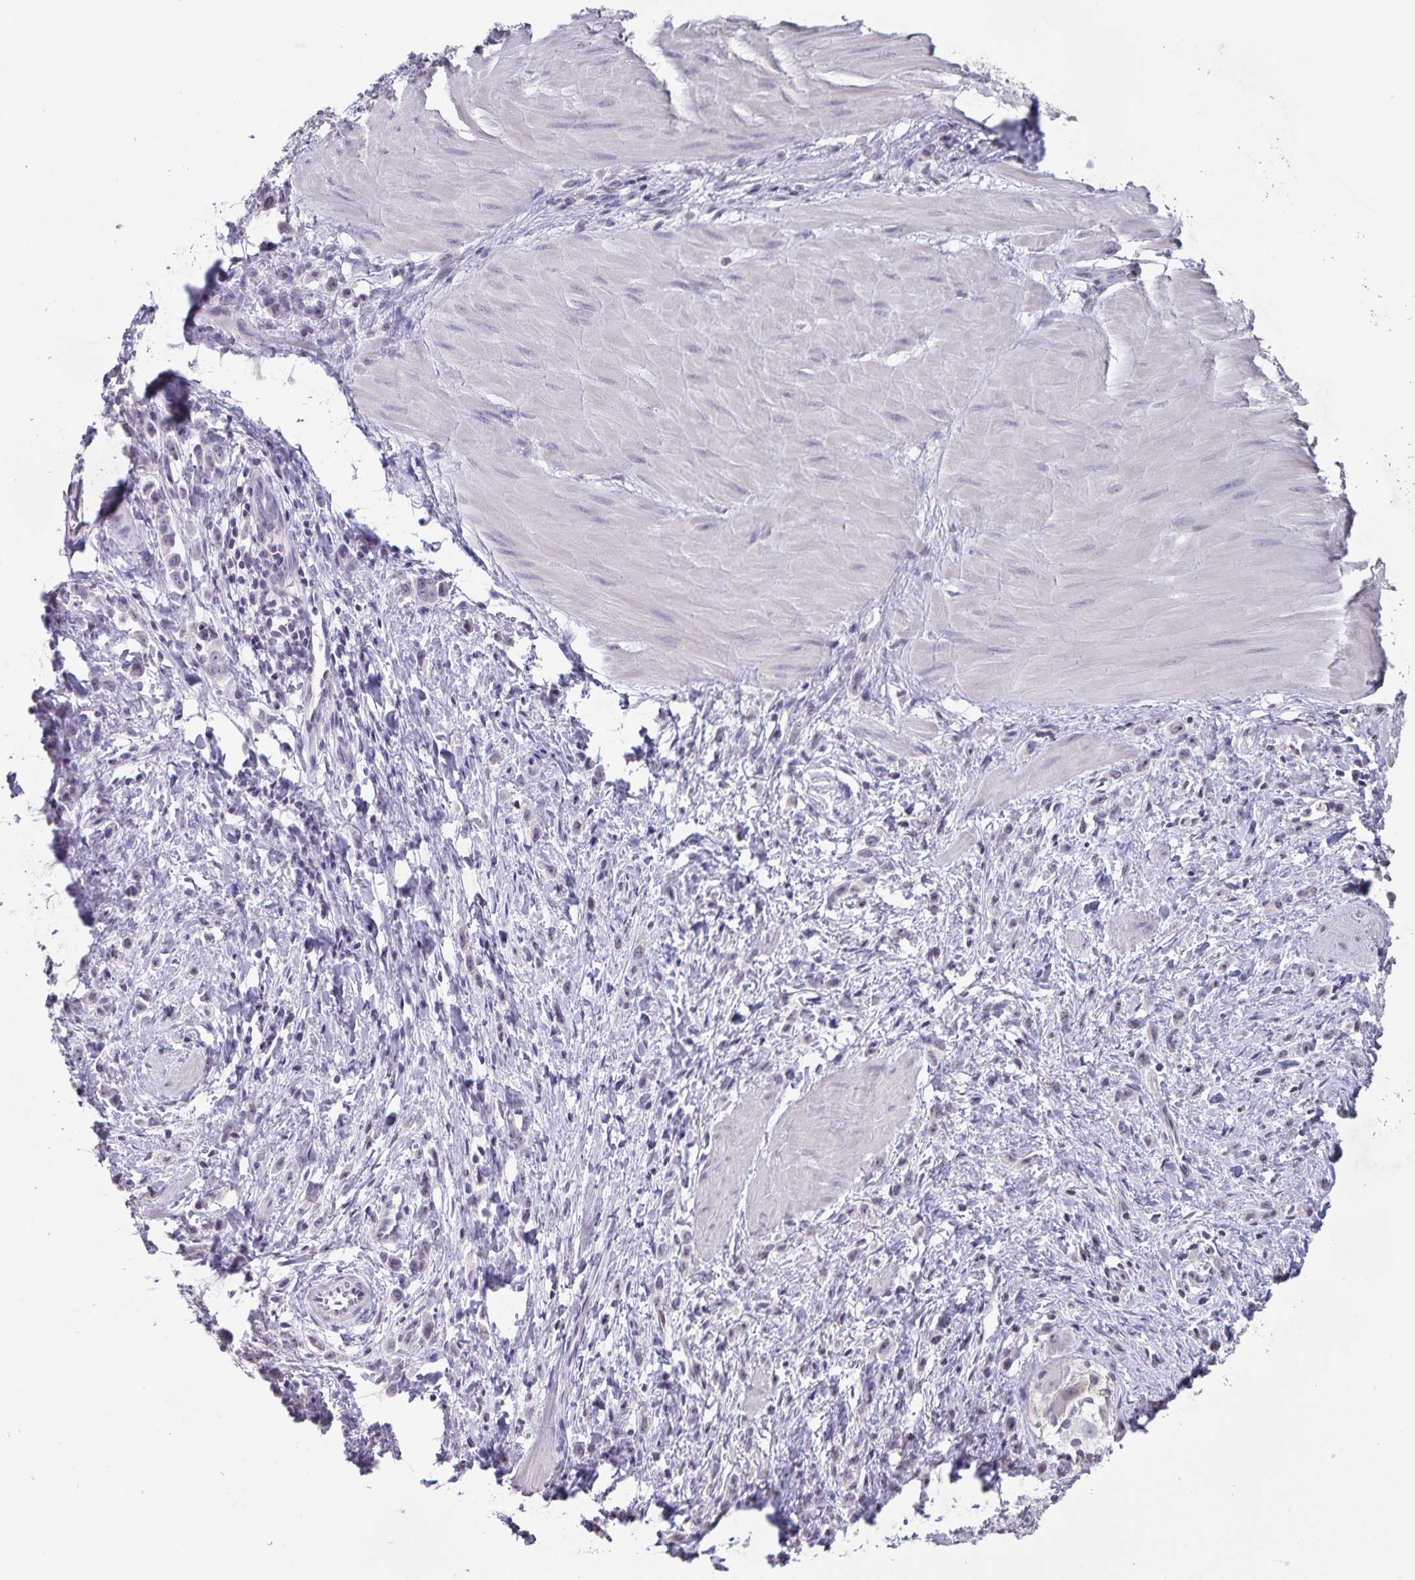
{"staining": {"intensity": "negative", "quantity": "none", "location": "none"}, "tissue": "stomach cancer", "cell_type": "Tumor cells", "image_type": "cancer", "snomed": [{"axis": "morphology", "description": "Adenocarcinoma, NOS"}, {"axis": "topography", "description": "Stomach"}], "caption": "Tumor cells show no significant protein expression in adenocarcinoma (stomach). Nuclei are stained in blue.", "gene": "AQP4", "patient": {"sex": "male", "age": 47}}